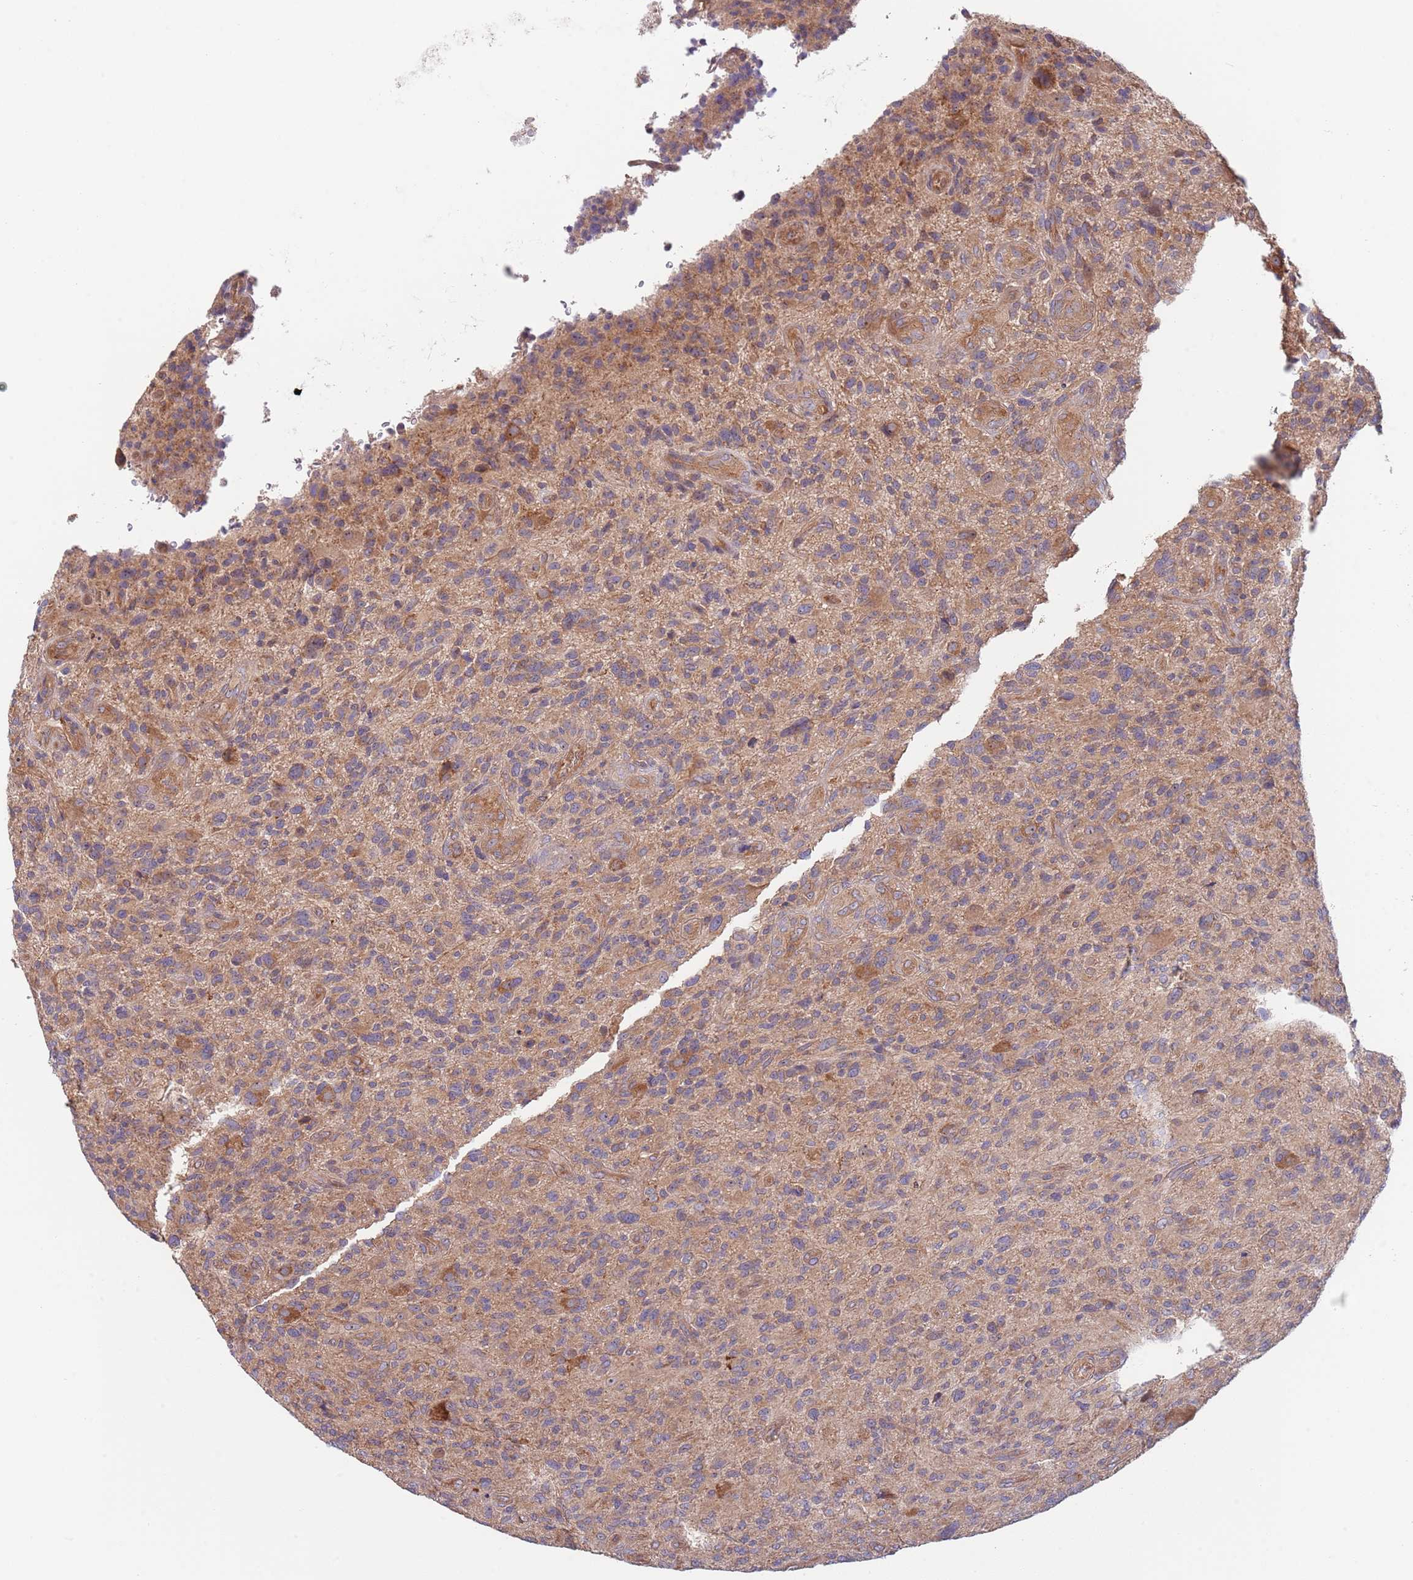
{"staining": {"intensity": "weak", "quantity": ">75%", "location": "cytoplasmic/membranous"}, "tissue": "glioma", "cell_type": "Tumor cells", "image_type": "cancer", "snomed": [{"axis": "morphology", "description": "Glioma, malignant, High grade"}, {"axis": "topography", "description": "Brain"}], "caption": "Immunohistochemistry (DAB (3,3'-diaminobenzidine)) staining of malignant glioma (high-grade) demonstrates weak cytoplasmic/membranous protein expression in about >75% of tumor cells.", "gene": "EIF3F", "patient": {"sex": "male", "age": 47}}